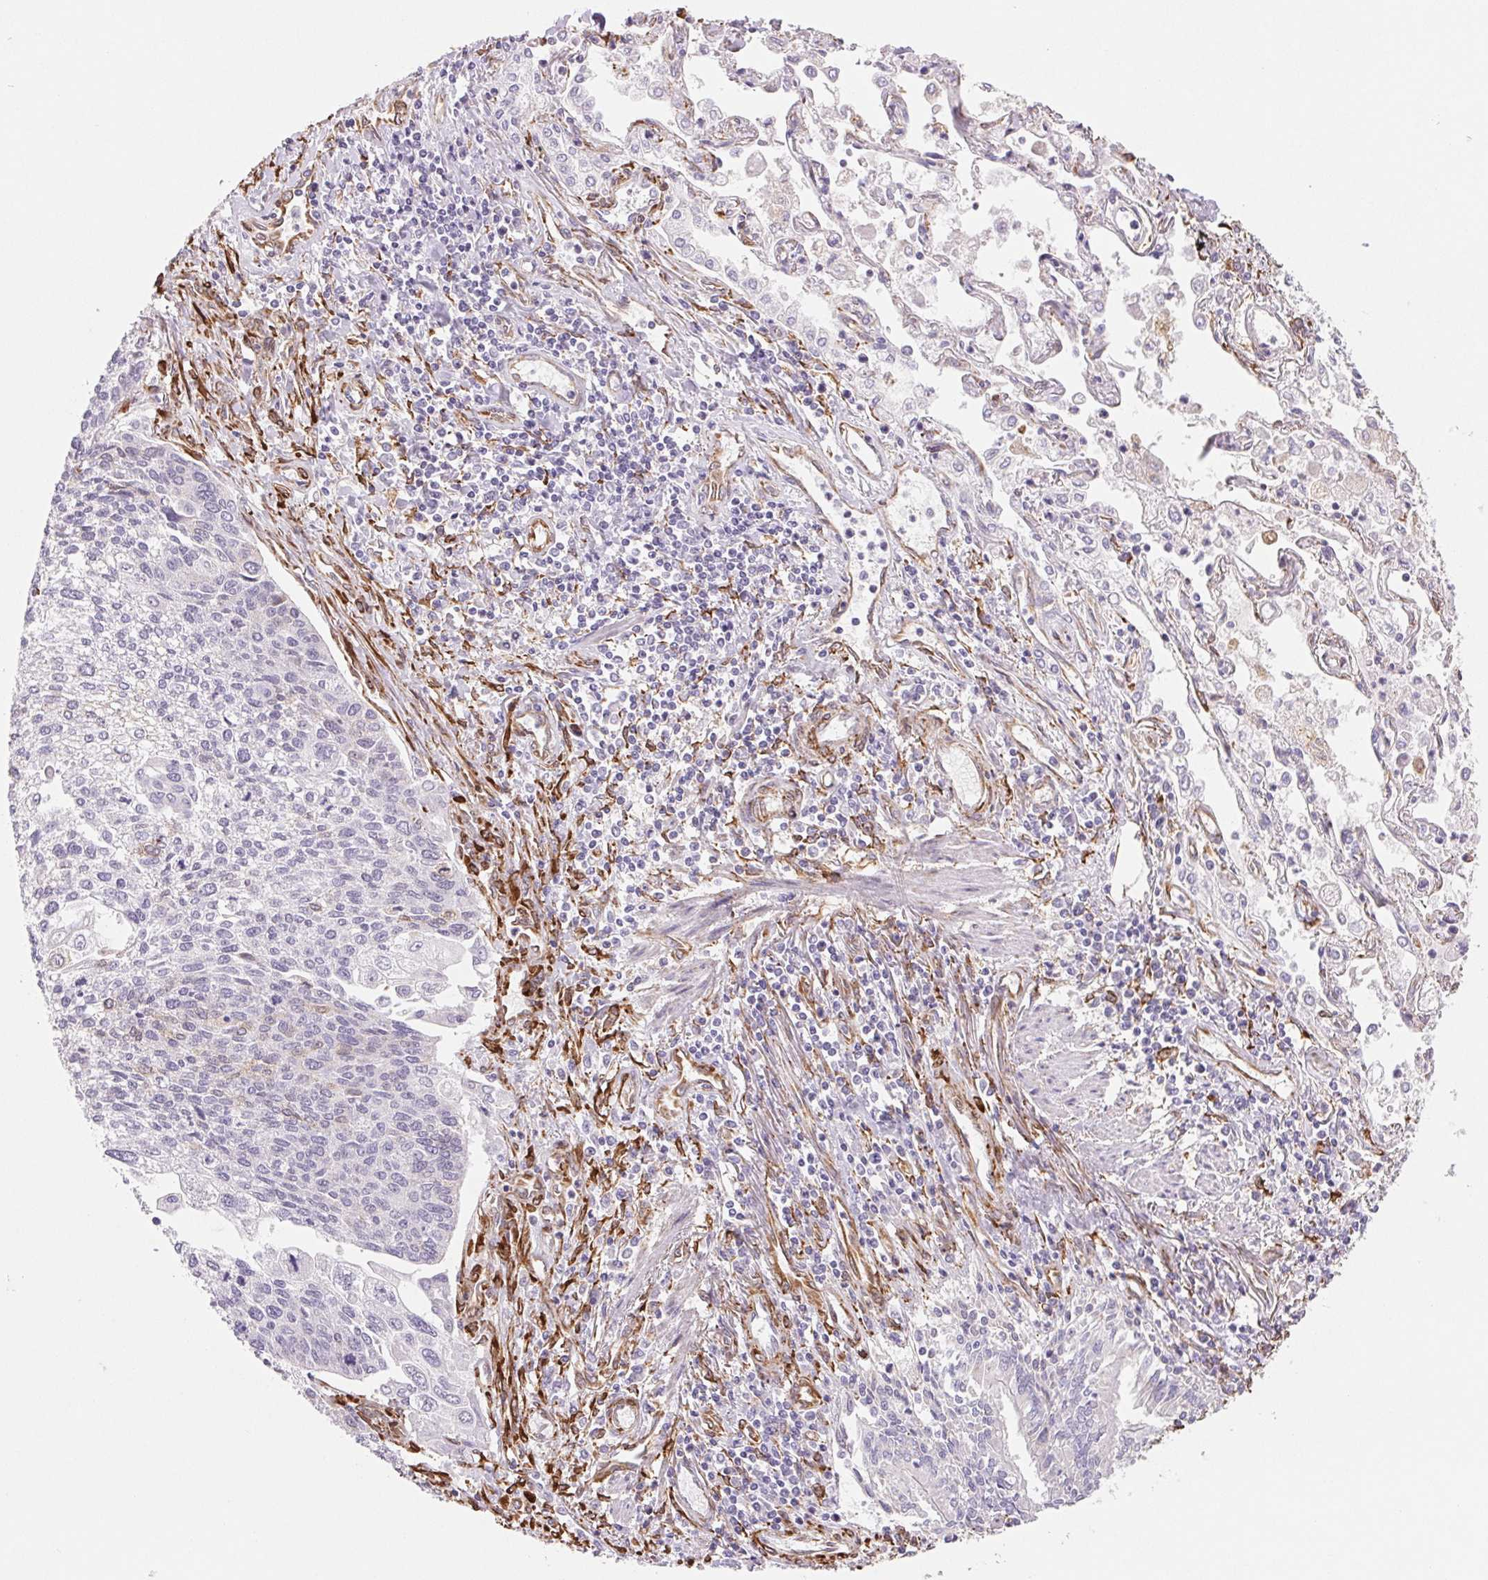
{"staining": {"intensity": "moderate", "quantity": "25%-75%", "location": "cytoplasmic/membranous"}, "tissue": "lung cancer", "cell_type": "Tumor cells", "image_type": "cancer", "snomed": [{"axis": "morphology", "description": "Squamous cell carcinoma, NOS"}, {"axis": "topography", "description": "Lung"}], "caption": "The histopathology image demonstrates immunohistochemical staining of squamous cell carcinoma (lung). There is moderate cytoplasmic/membranous staining is appreciated in approximately 25%-75% of tumor cells.", "gene": "FKBP10", "patient": {"sex": "male", "age": 74}}